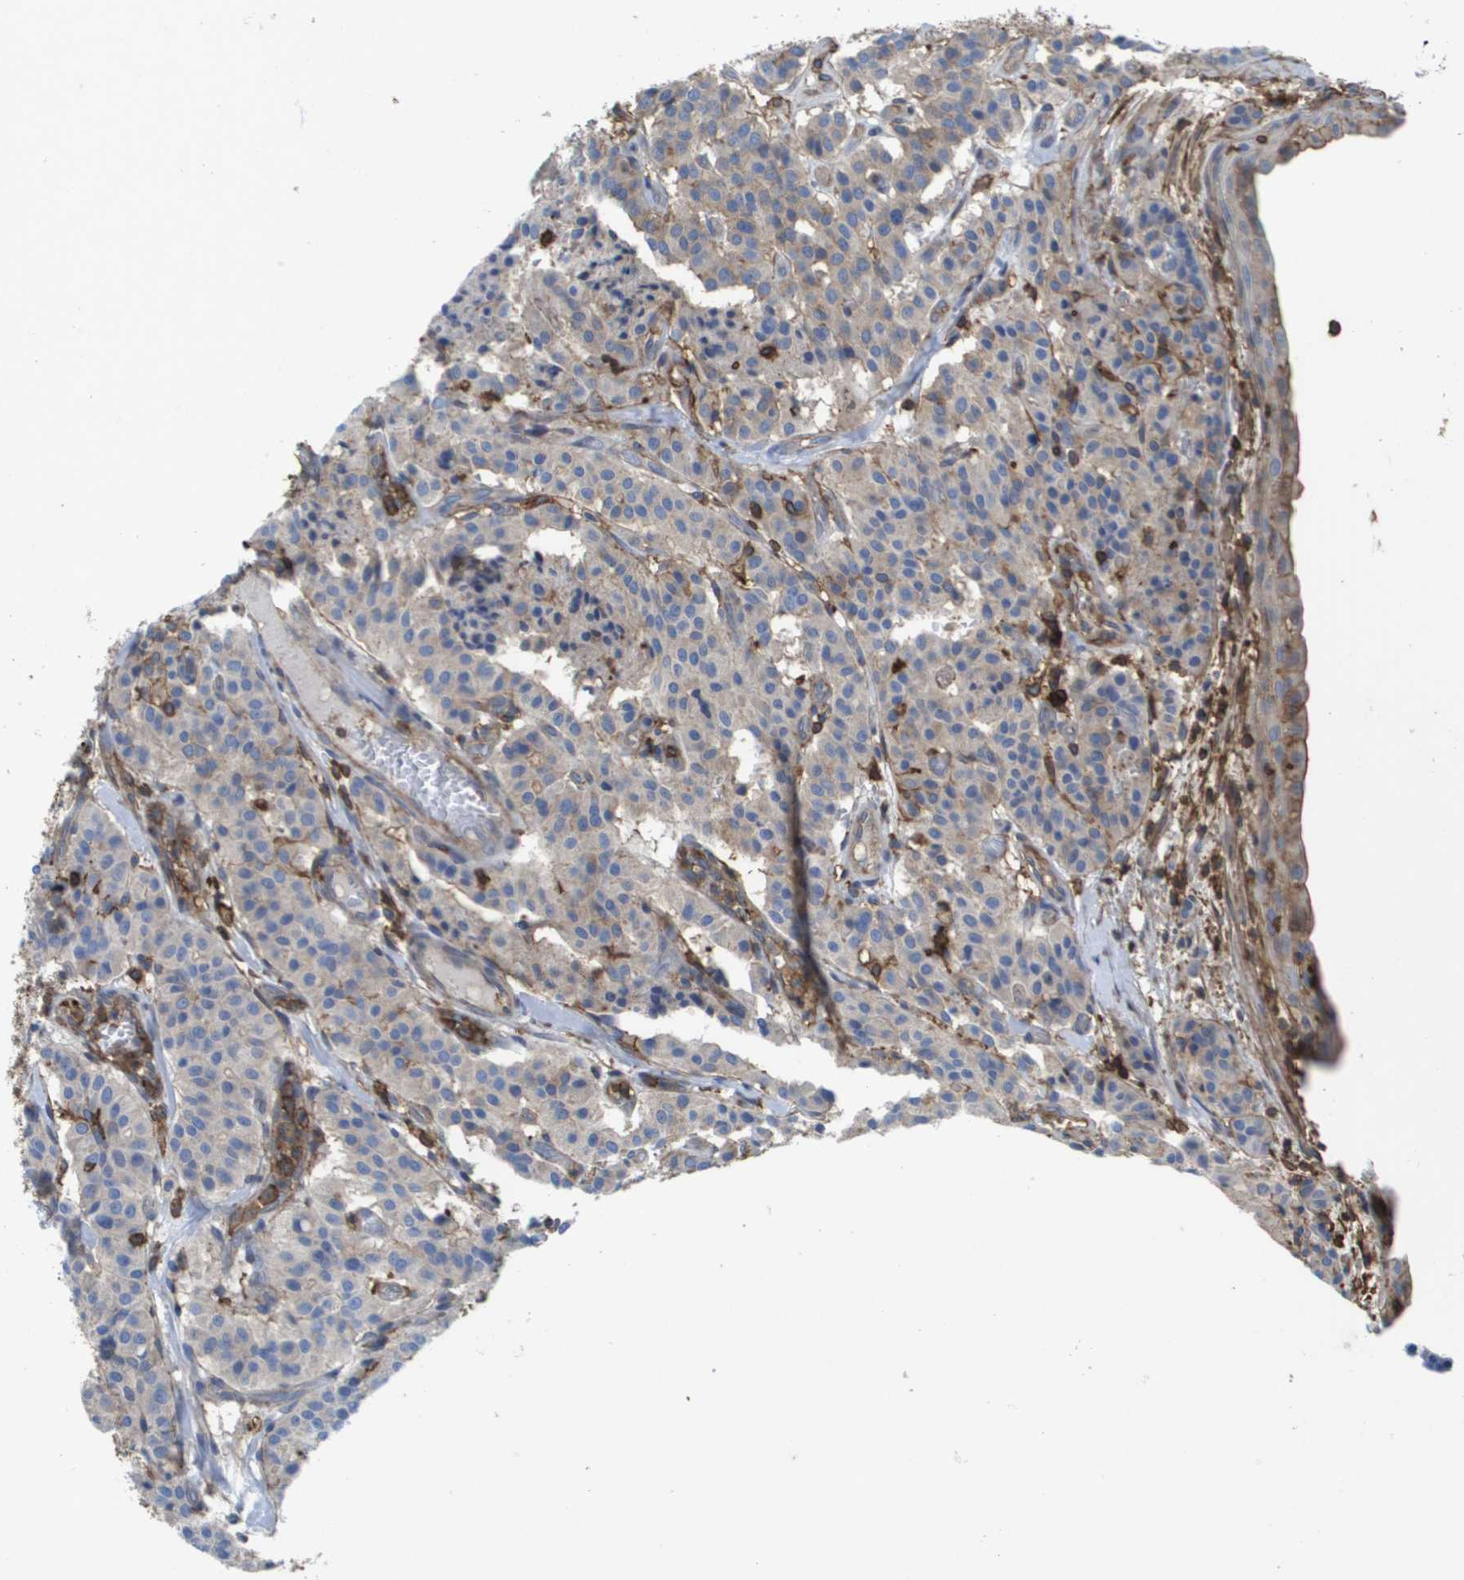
{"staining": {"intensity": "weak", "quantity": "25%-75%", "location": "cytoplasmic/membranous"}, "tissue": "carcinoid", "cell_type": "Tumor cells", "image_type": "cancer", "snomed": [{"axis": "morphology", "description": "Carcinoid, malignant, NOS"}, {"axis": "topography", "description": "Lung"}], "caption": "Immunohistochemistry (IHC) (DAB (3,3'-diaminobenzidine)) staining of malignant carcinoid demonstrates weak cytoplasmic/membranous protein expression in approximately 25%-75% of tumor cells.", "gene": "PASK", "patient": {"sex": "male", "age": 30}}